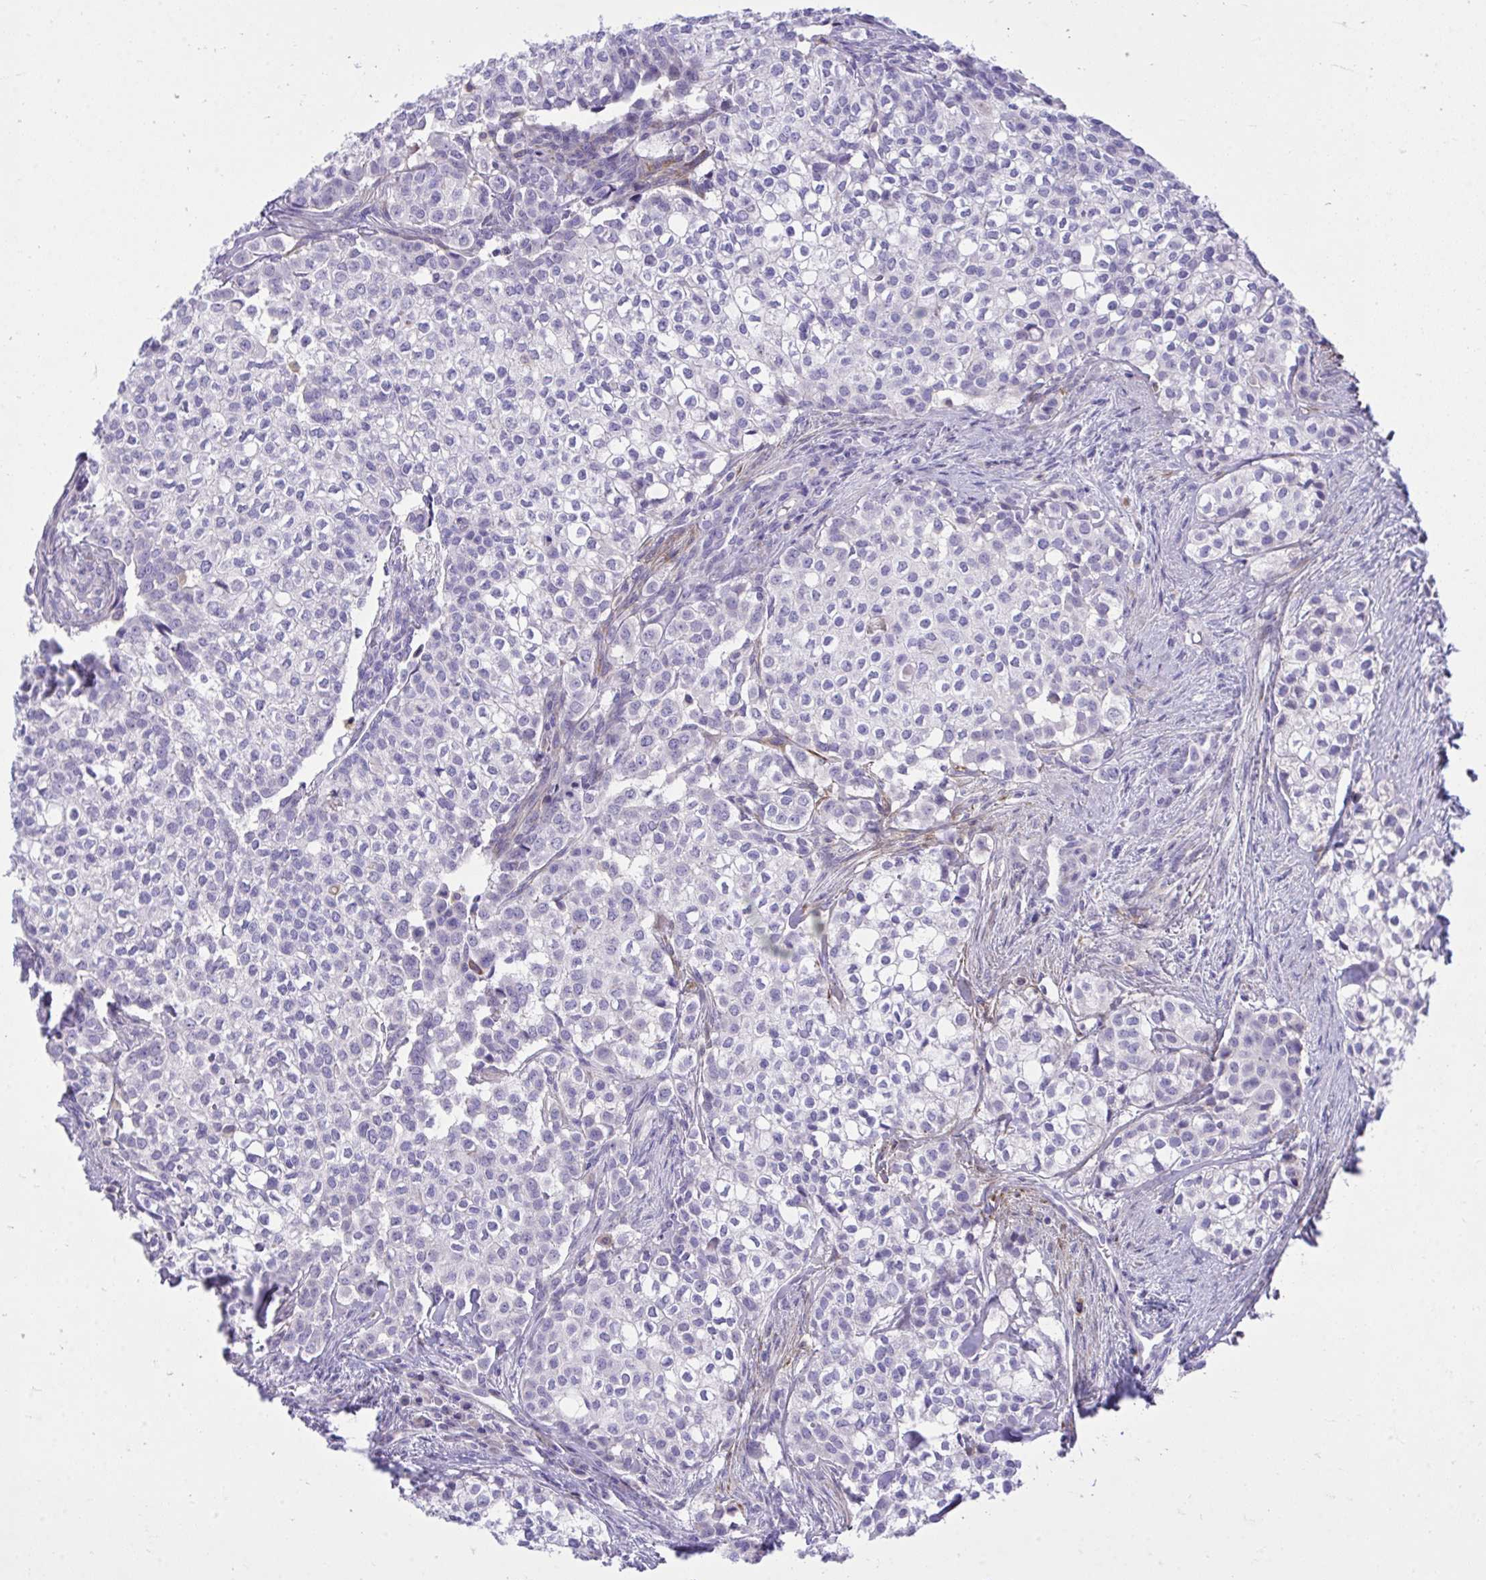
{"staining": {"intensity": "negative", "quantity": "none", "location": "none"}, "tissue": "head and neck cancer", "cell_type": "Tumor cells", "image_type": "cancer", "snomed": [{"axis": "morphology", "description": "Adenocarcinoma, NOS"}, {"axis": "topography", "description": "Head-Neck"}], "caption": "There is no significant expression in tumor cells of adenocarcinoma (head and neck).", "gene": "MED9", "patient": {"sex": "male", "age": 81}}